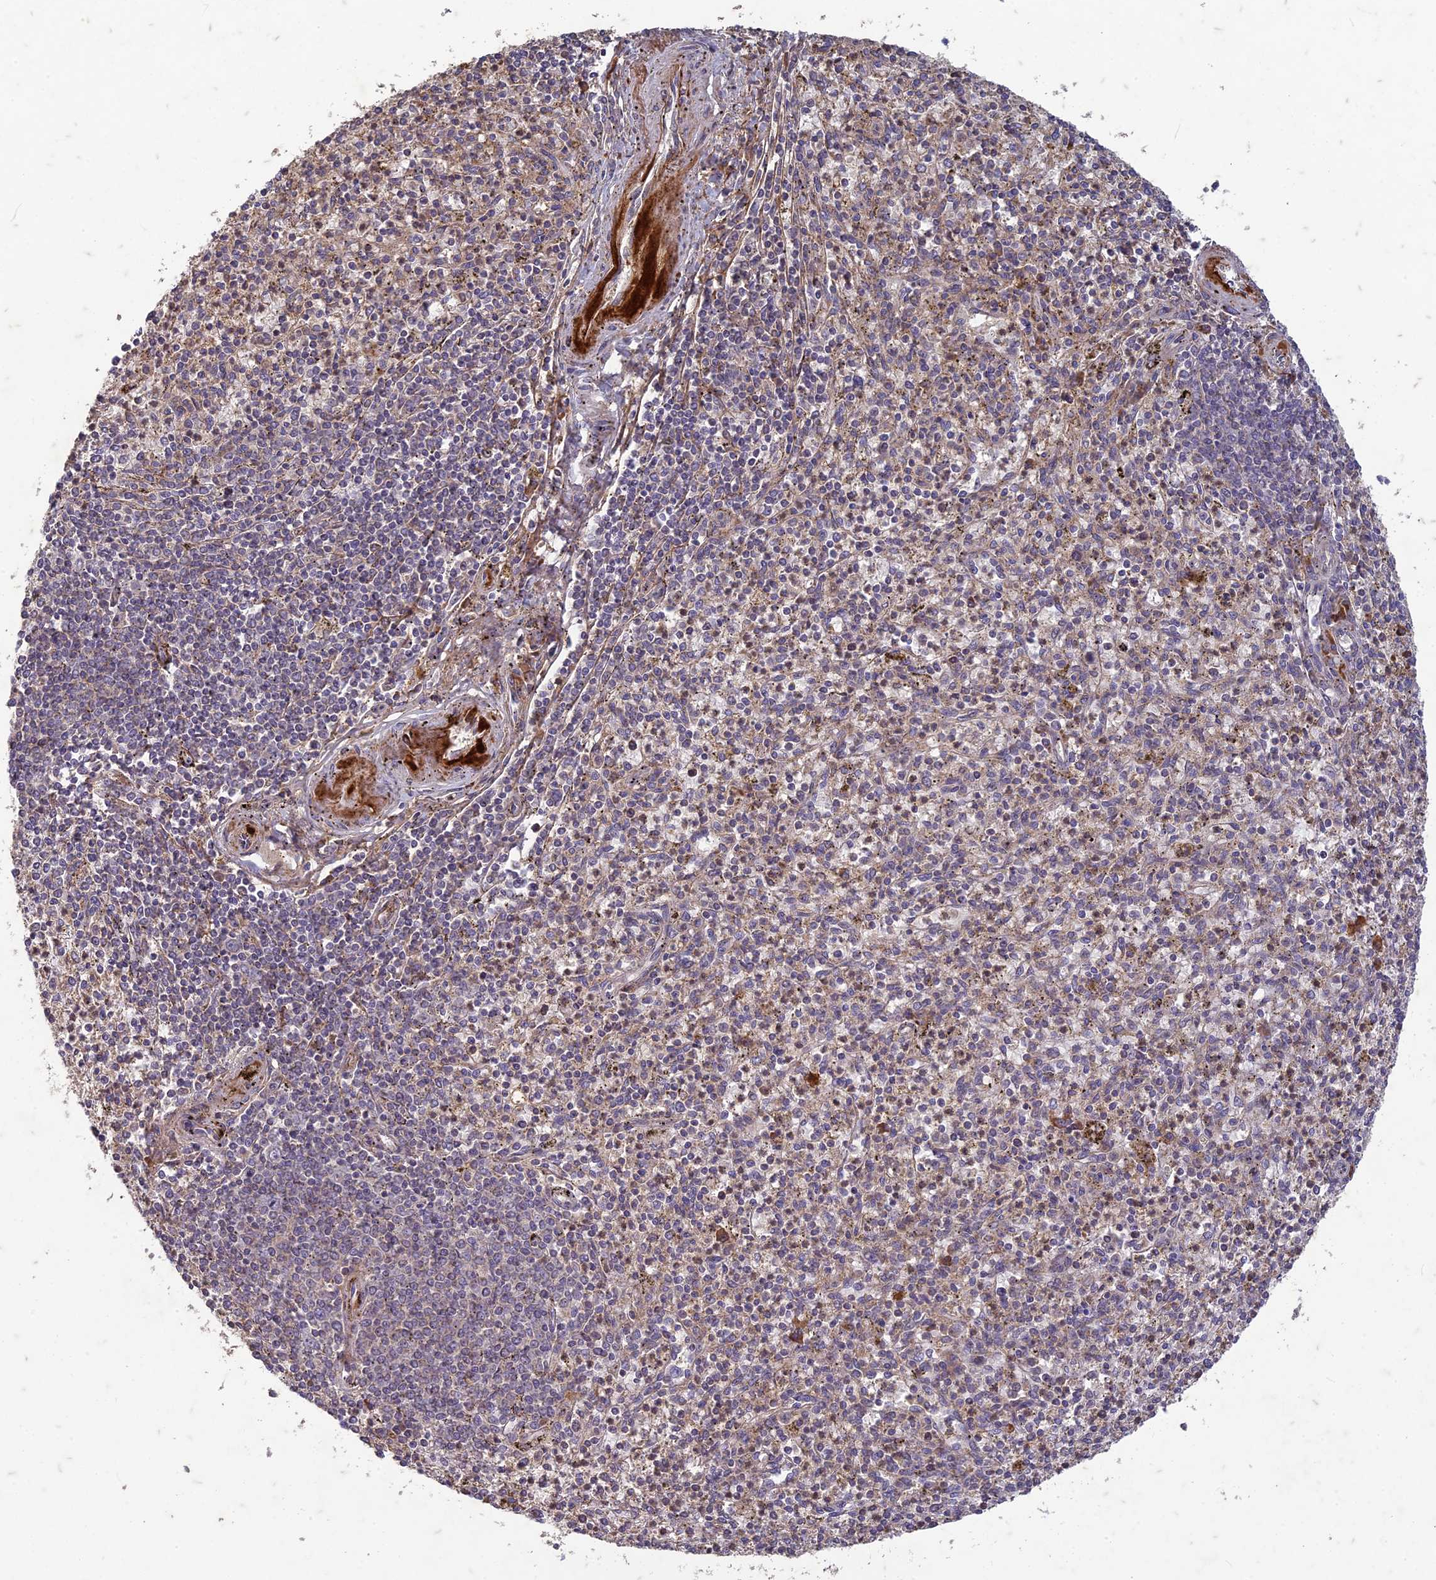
{"staining": {"intensity": "weak", "quantity": ">75%", "location": "cytoplasmic/membranous"}, "tissue": "spleen", "cell_type": "Cells in red pulp", "image_type": "normal", "snomed": [{"axis": "morphology", "description": "Normal tissue, NOS"}, {"axis": "topography", "description": "Spleen"}], "caption": "Immunohistochemical staining of normal human spleen exhibits low levels of weak cytoplasmic/membranous staining in about >75% of cells in red pulp.", "gene": "TCF25", "patient": {"sex": "male", "age": 72}}